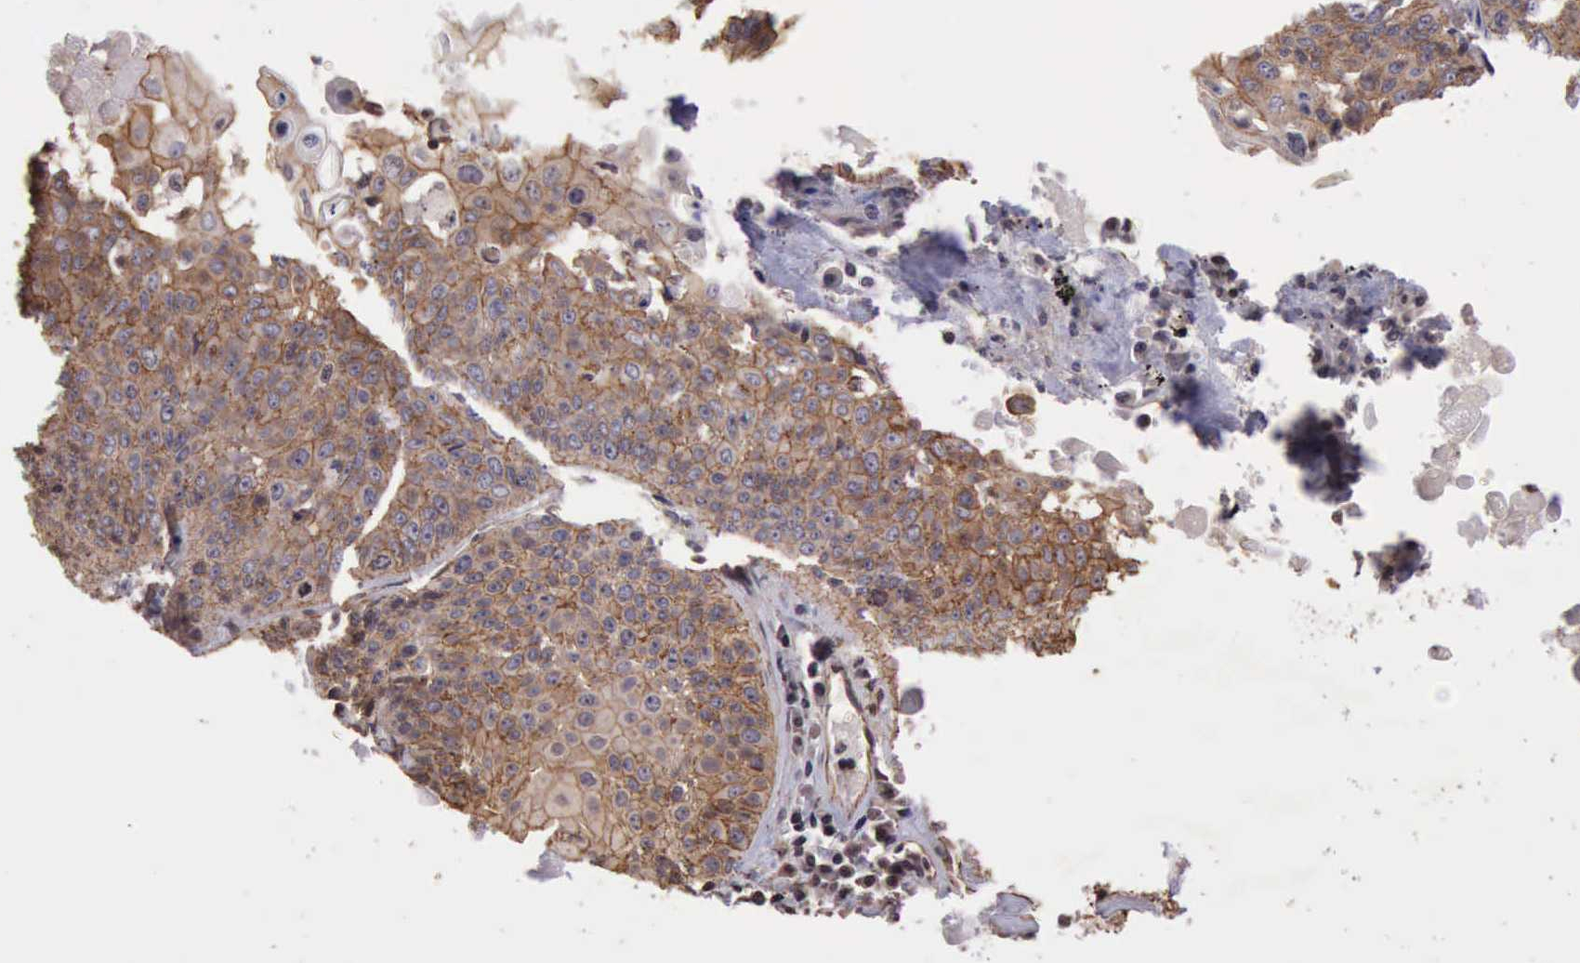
{"staining": {"intensity": "moderate", "quantity": ">75%", "location": "cytoplasmic/membranous"}, "tissue": "lung cancer", "cell_type": "Tumor cells", "image_type": "cancer", "snomed": [{"axis": "morphology", "description": "Adenocarcinoma, NOS"}, {"axis": "topography", "description": "Lung"}], "caption": "Lung cancer (adenocarcinoma) tissue displays moderate cytoplasmic/membranous expression in approximately >75% of tumor cells", "gene": "CTNNB1", "patient": {"sex": "male", "age": 60}}